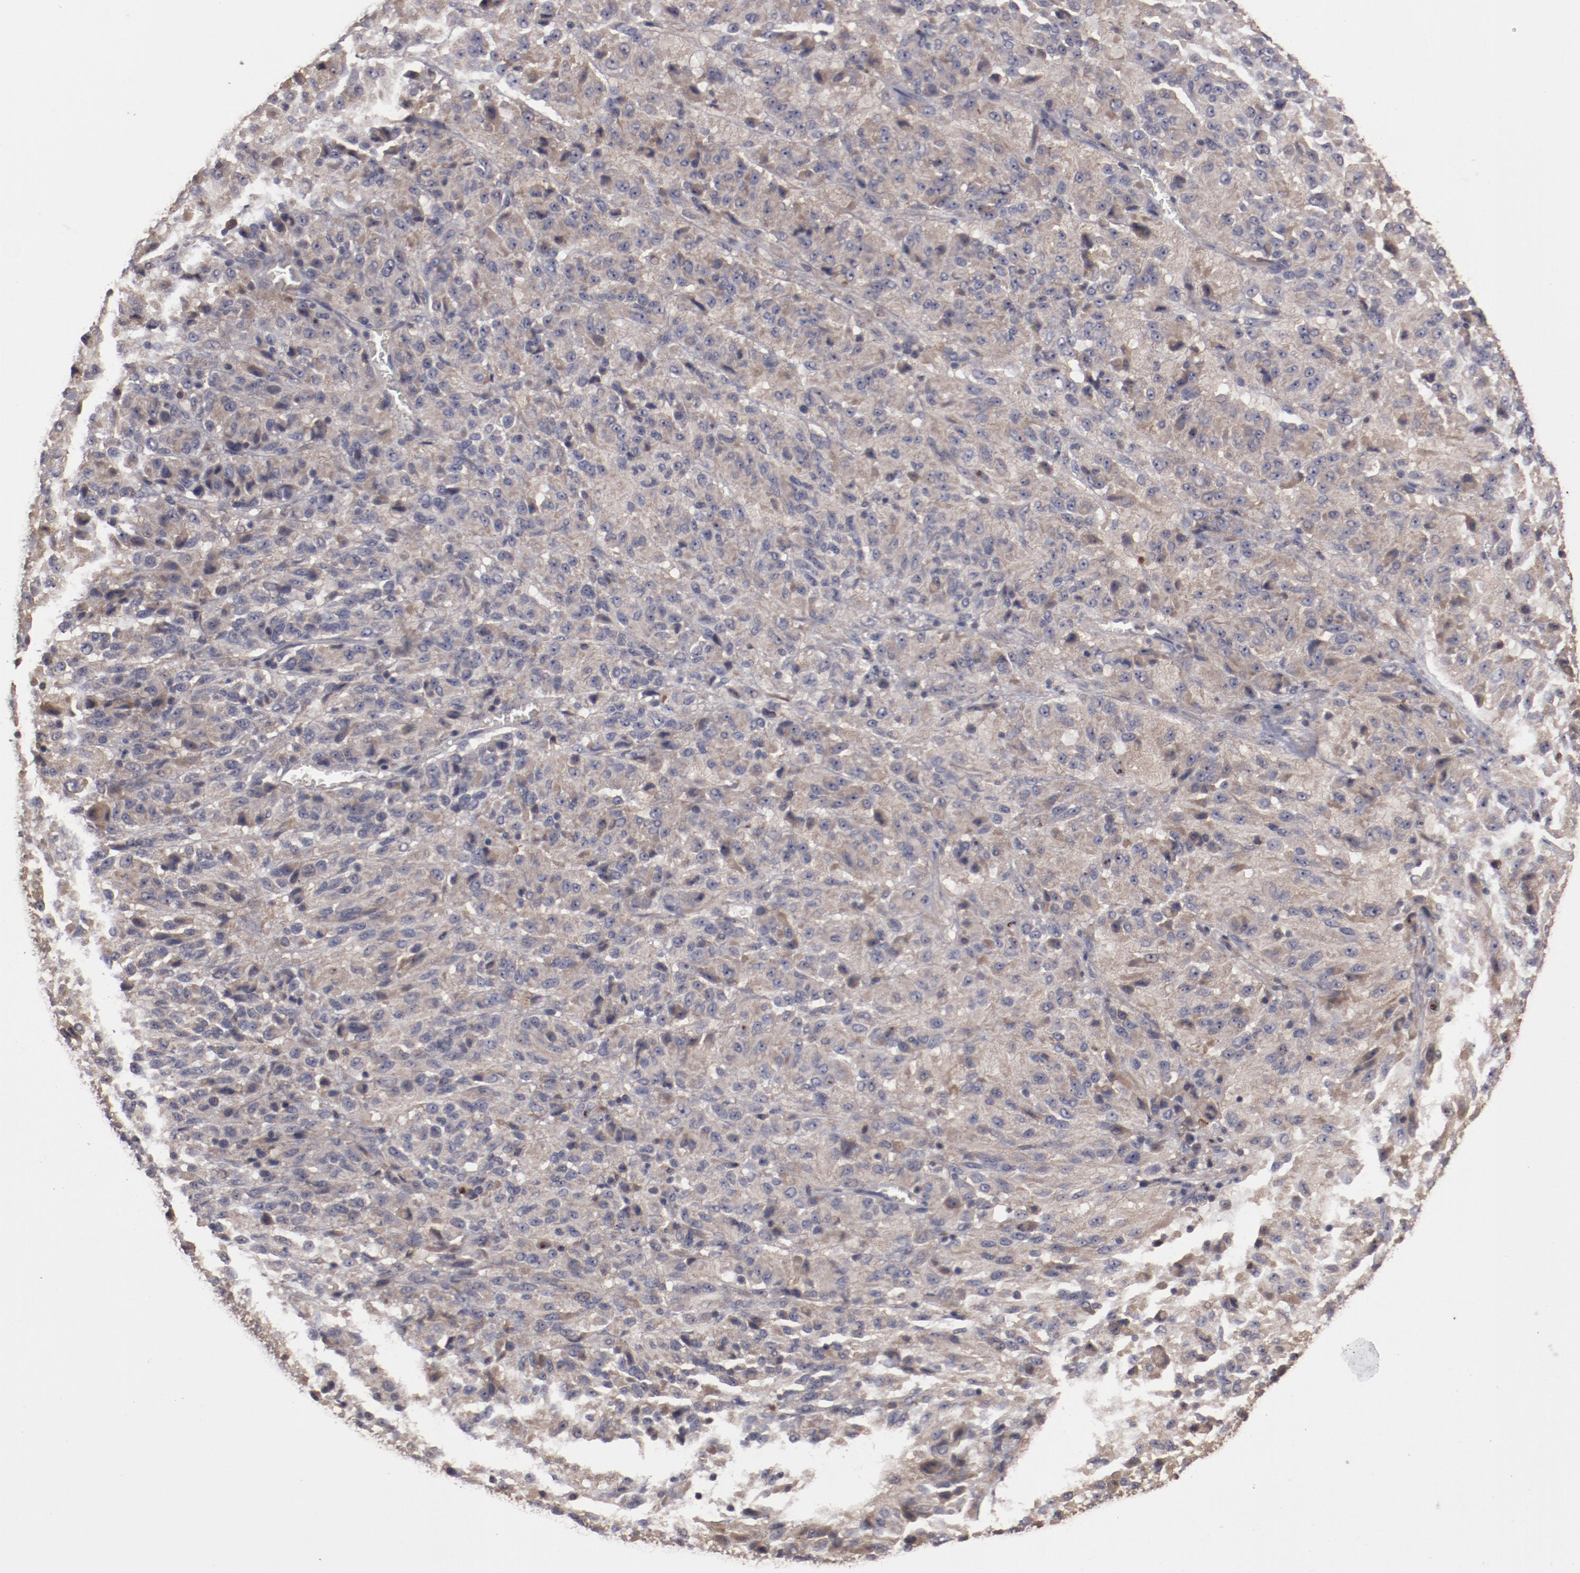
{"staining": {"intensity": "moderate", "quantity": ">75%", "location": "cytoplasmic/membranous"}, "tissue": "melanoma", "cell_type": "Tumor cells", "image_type": "cancer", "snomed": [{"axis": "morphology", "description": "Malignant melanoma, Metastatic site"}, {"axis": "topography", "description": "Lung"}], "caption": "Moderate cytoplasmic/membranous protein expression is appreciated in about >75% of tumor cells in melanoma. Immunohistochemistry stains the protein in brown and the nuclei are stained blue.", "gene": "LRRC75B", "patient": {"sex": "male", "age": 64}}